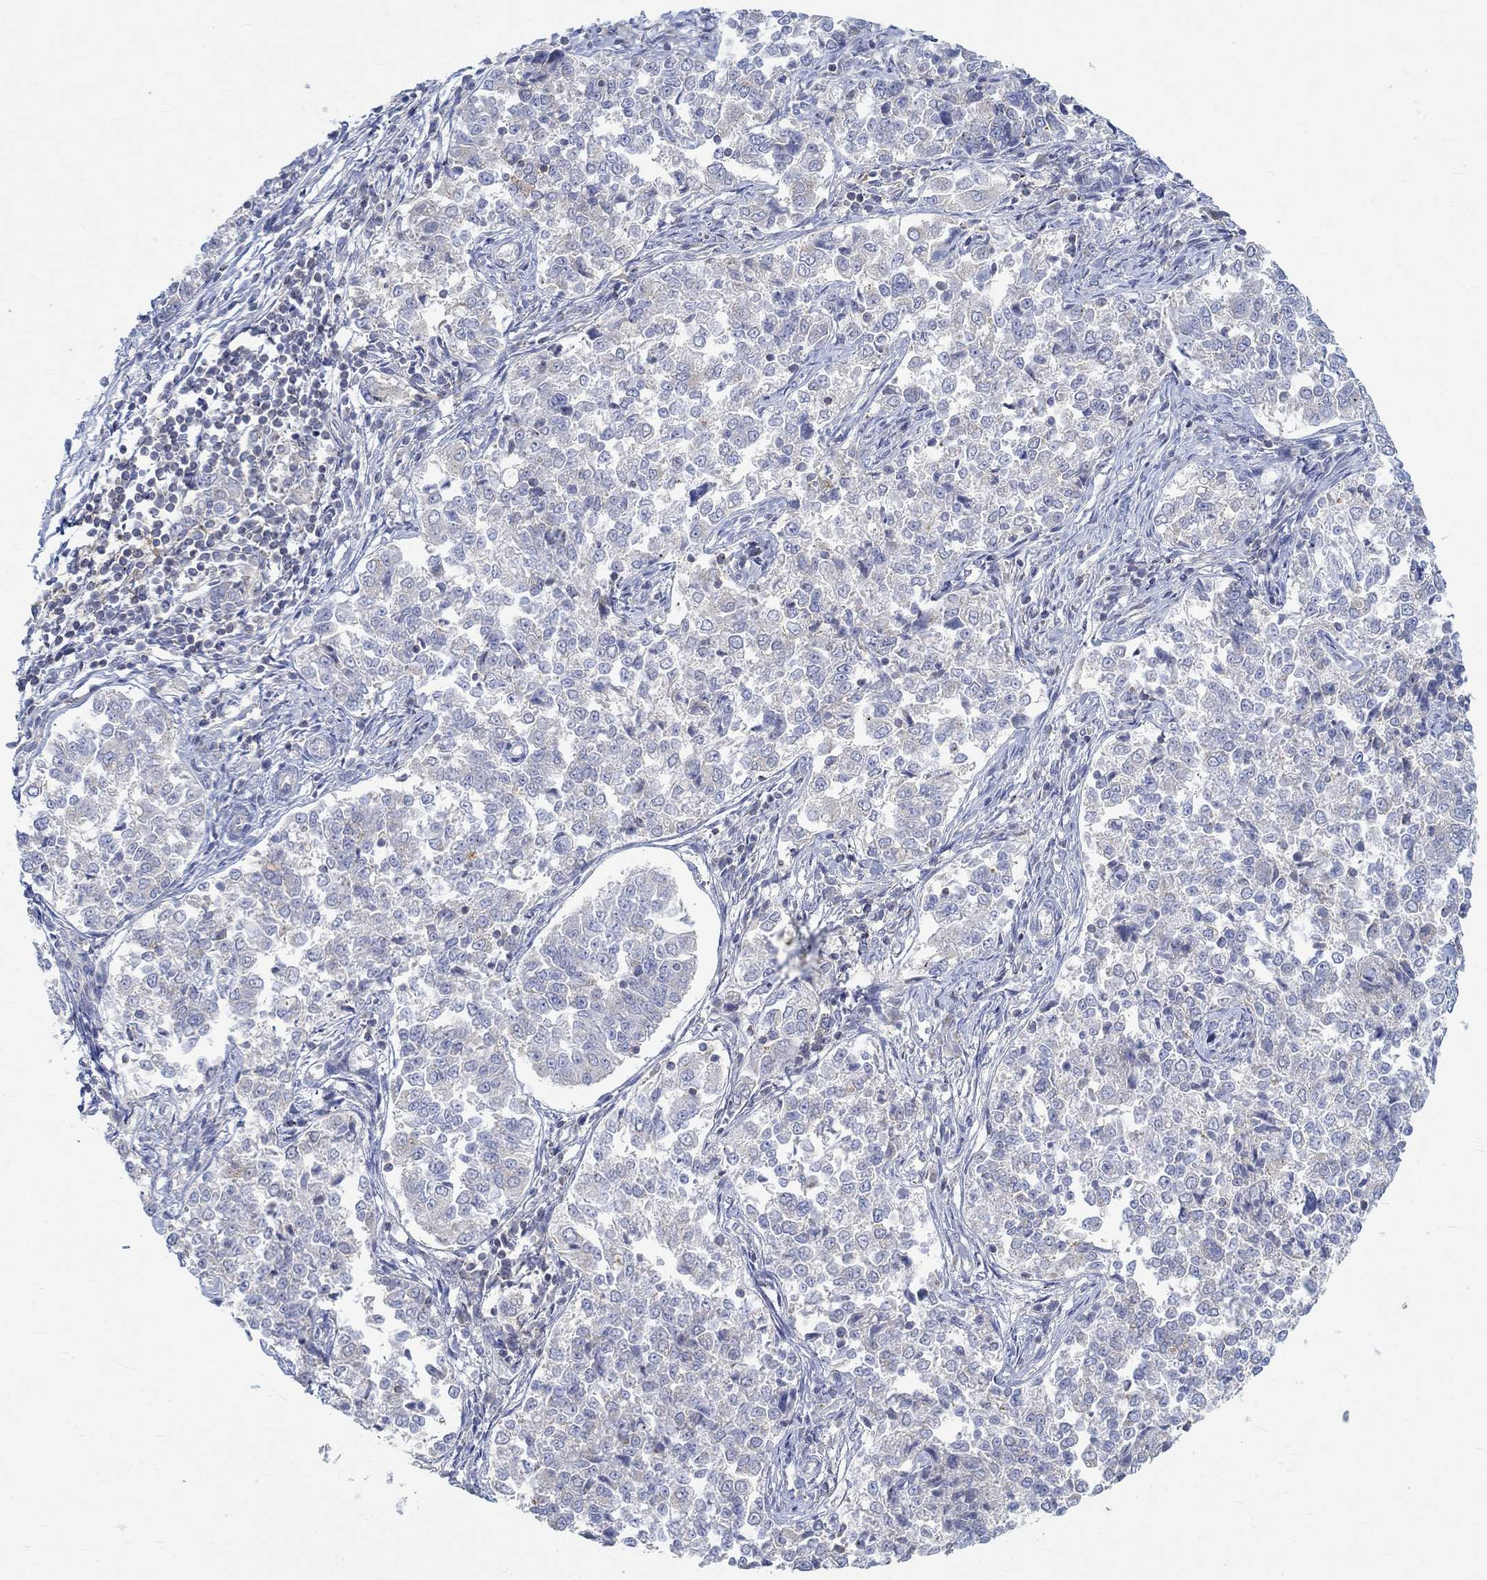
{"staining": {"intensity": "negative", "quantity": "none", "location": "none"}, "tissue": "endometrial cancer", "cell_type": "Tumor cells", "image_type": "cancer", "snomed": [{"axis": "morphology", "description": "Adenocarcinoma, NOS"}, {"axis": "topography", "description": "Endometrium"}], "caption": "This is an IHC photomicrograph of adenocarcinoma (endometrial). There is no positivity in tumor cells.", "gene": "NAV3", "patient": {"sex": "female", "age": 43}}